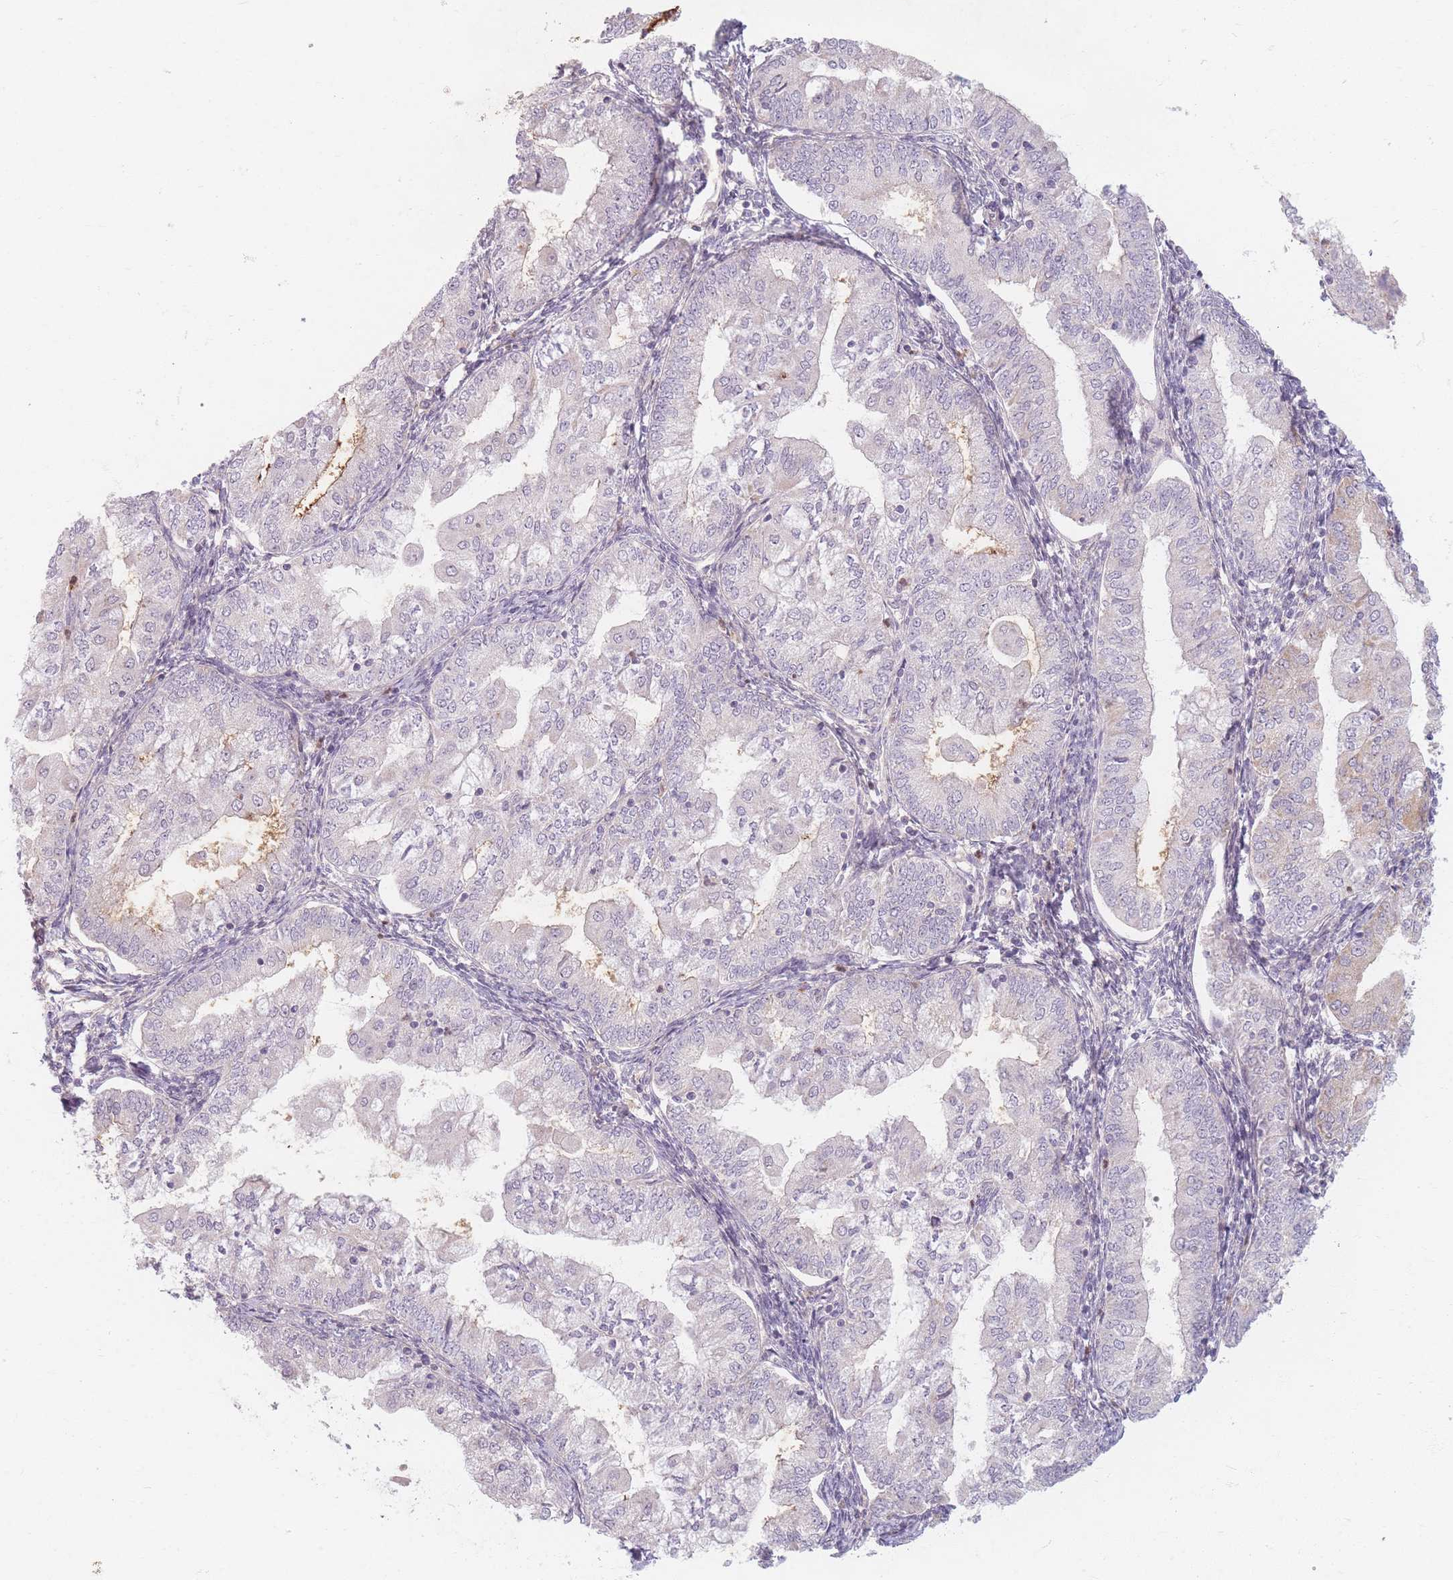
{"staining": {"intensity": "negative", "quantity": "none", "location": "none"}, "tissue": "endometrial cancer", "cell_type": "Tumor cells", "image_type": "cancer", "snomed": [{"axis": "morphology", "description": "Adenocarcinoma, NOS"}, {"axis": "topography", "description": "Endometrium"}], "caption": "A photomicrograph of adenocarcinoma (endometrial) stained for a protein demonstrates no brown staining in tumor cells.", "gene": "CHCHD7", "patient": {"sex": "female", "age": 55}}